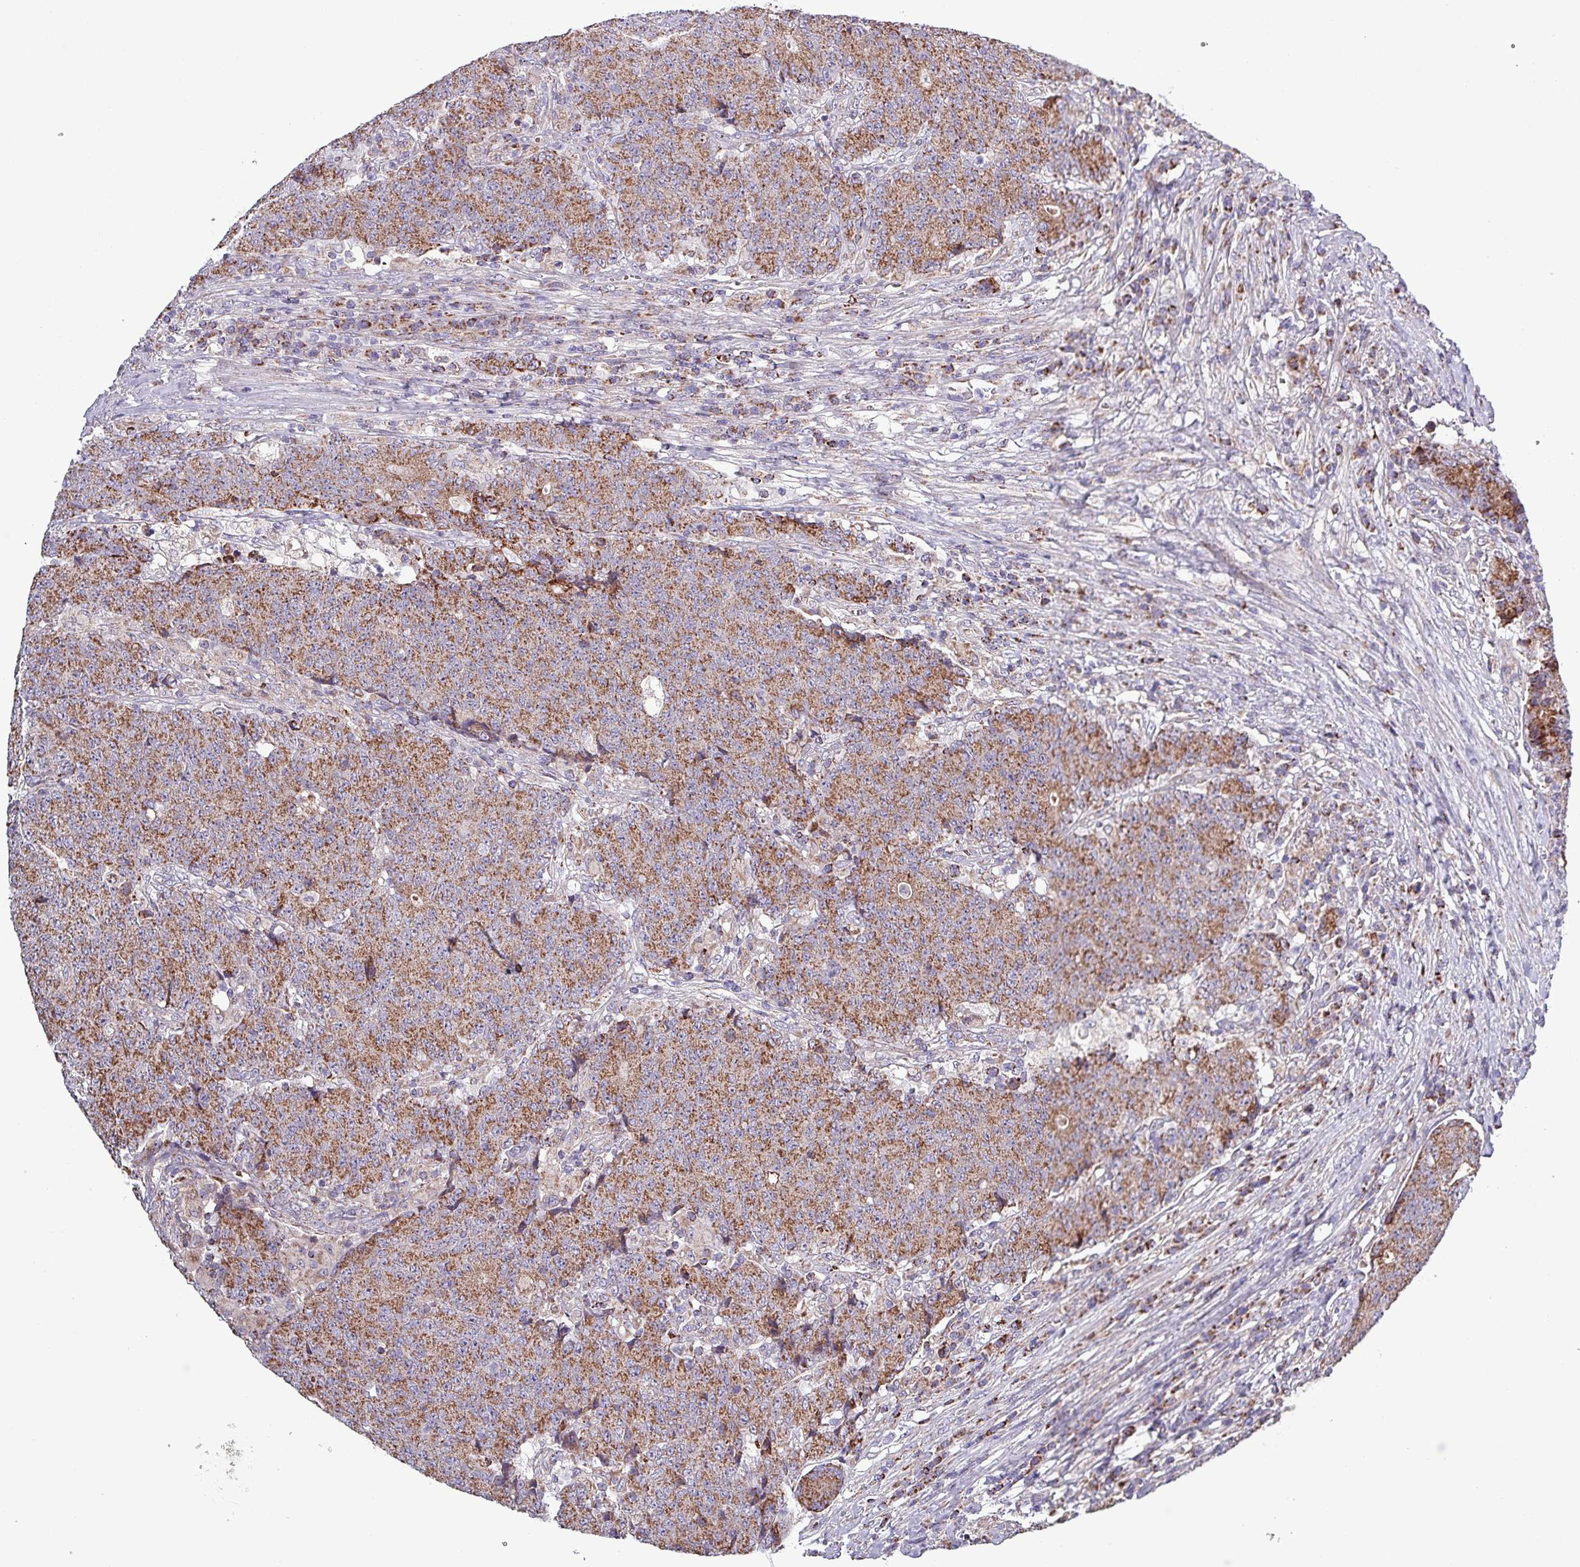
{"staining": {"intensity": "moderate", "quantity": ">75%", "location": "cytoplasmic/membranous"}, "tissue": "colorectal cancer", "cell_type": "Tumor cells", "image_type": "cancer", "snomed": [{"axis": "morphology", "description": "Adenocarcinoma, NOS"}, {"axis": "topography", "description": "Colon"}], "caption": "Immunohistochemical staining of colorectal cancer shows moderate cytoplasmic/membranous protein staining in about >75% of tumor cells.", "gene": "ZNF322", "patient": {"sex": "female", "age": 75}}